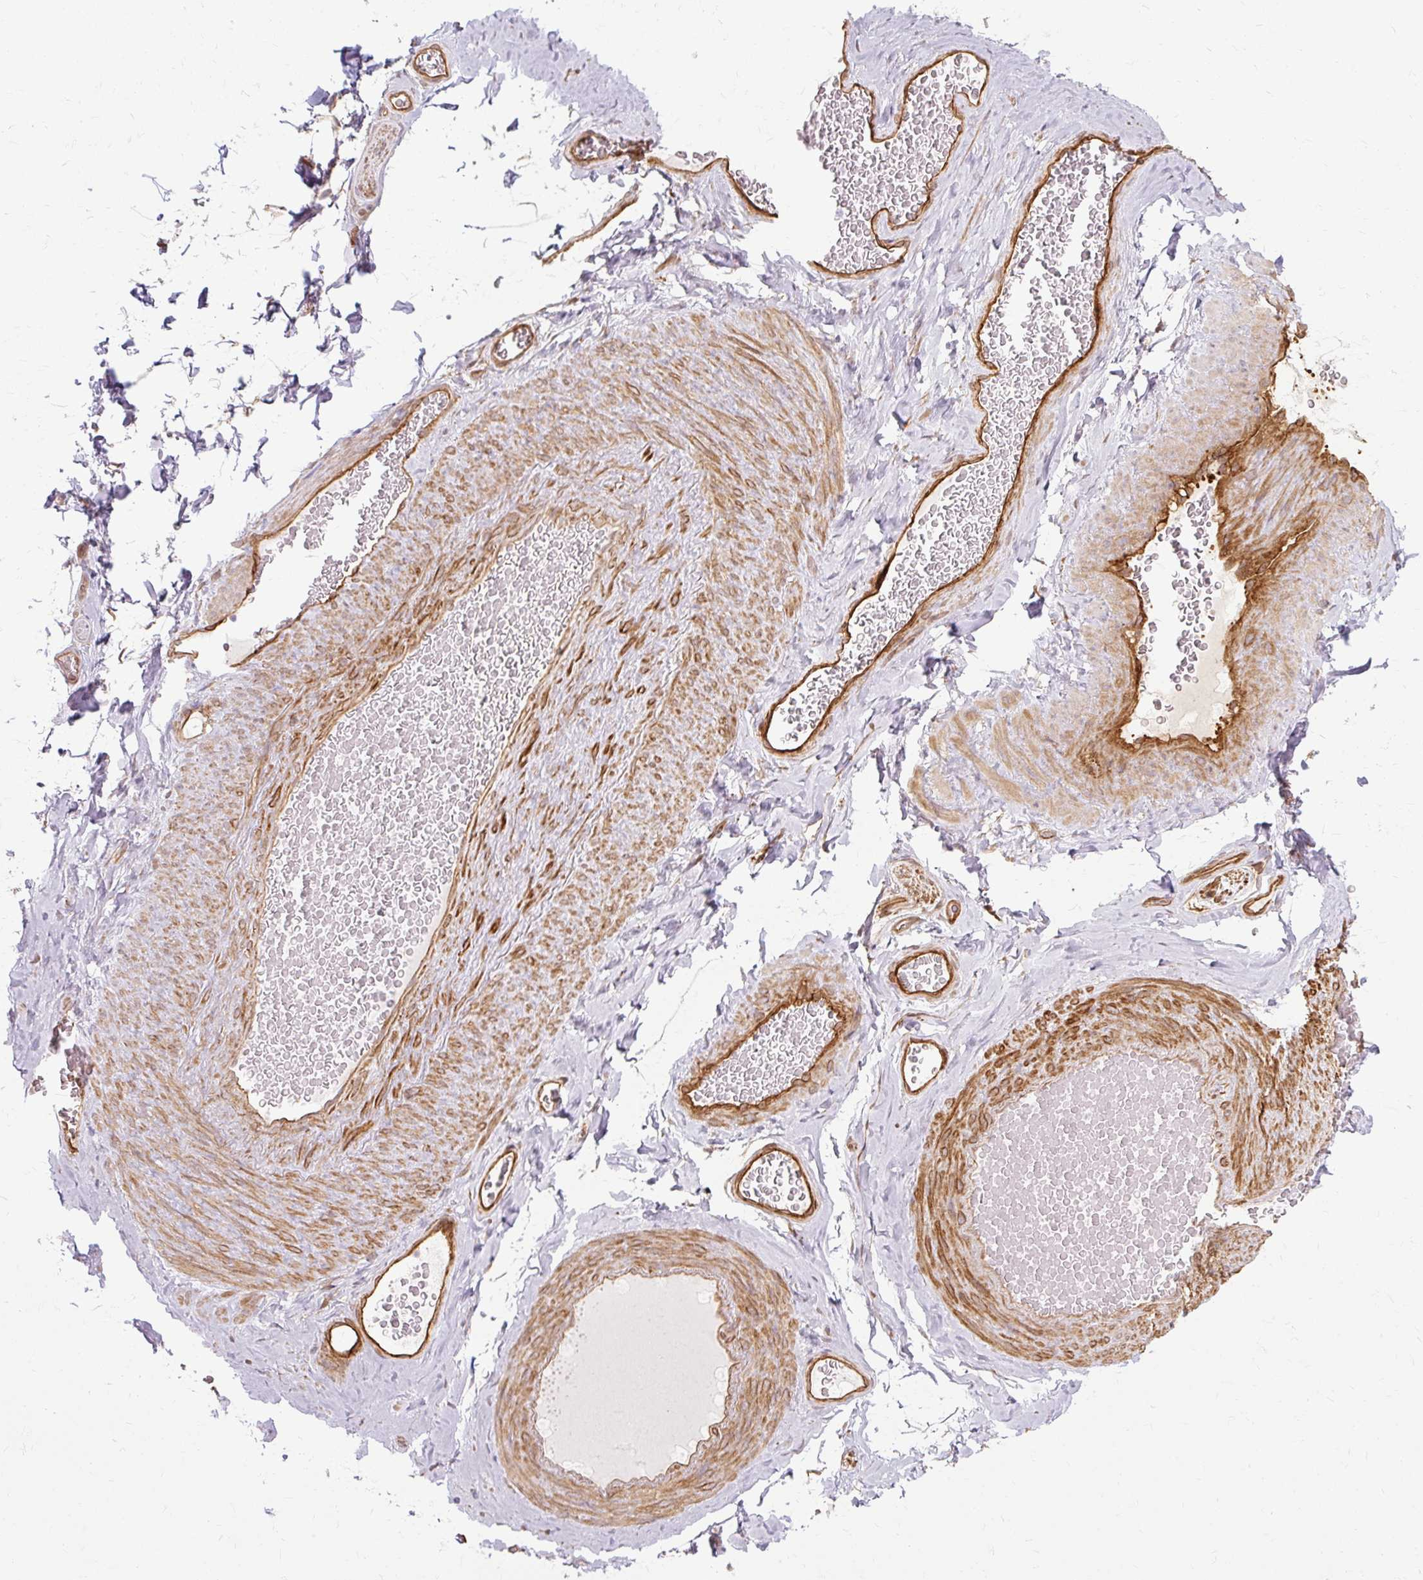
{"staining": {"intensity": "moderate", "quantity": "25%-75%", "location": "cytoplasmic/membranous"}, "tissue": "soft tissue", "cell_type": "Chondrocytes", "image_type": "normal", "snomed": [{"axis": "morphology", "description": "Normal tissue, NOS"}, {"axis": "topography", "description": "Vascular tissue"}, {"axis": "topography", "description": "Peripheral nerve tissue"}], "caption": "A medium amount of moderate cytoplasmic/membranous positivity is seen in about 25%-75% of chondrocytes in benign soft tissue. The staining is performed using DAB (3,3'-diaminobenzidine) brown chromogen to label protein expression. The nuclei are counter-stained blue using hematoxylin.", "gene": "CNN3", "patient": {"sex": "male", "age": 41}}